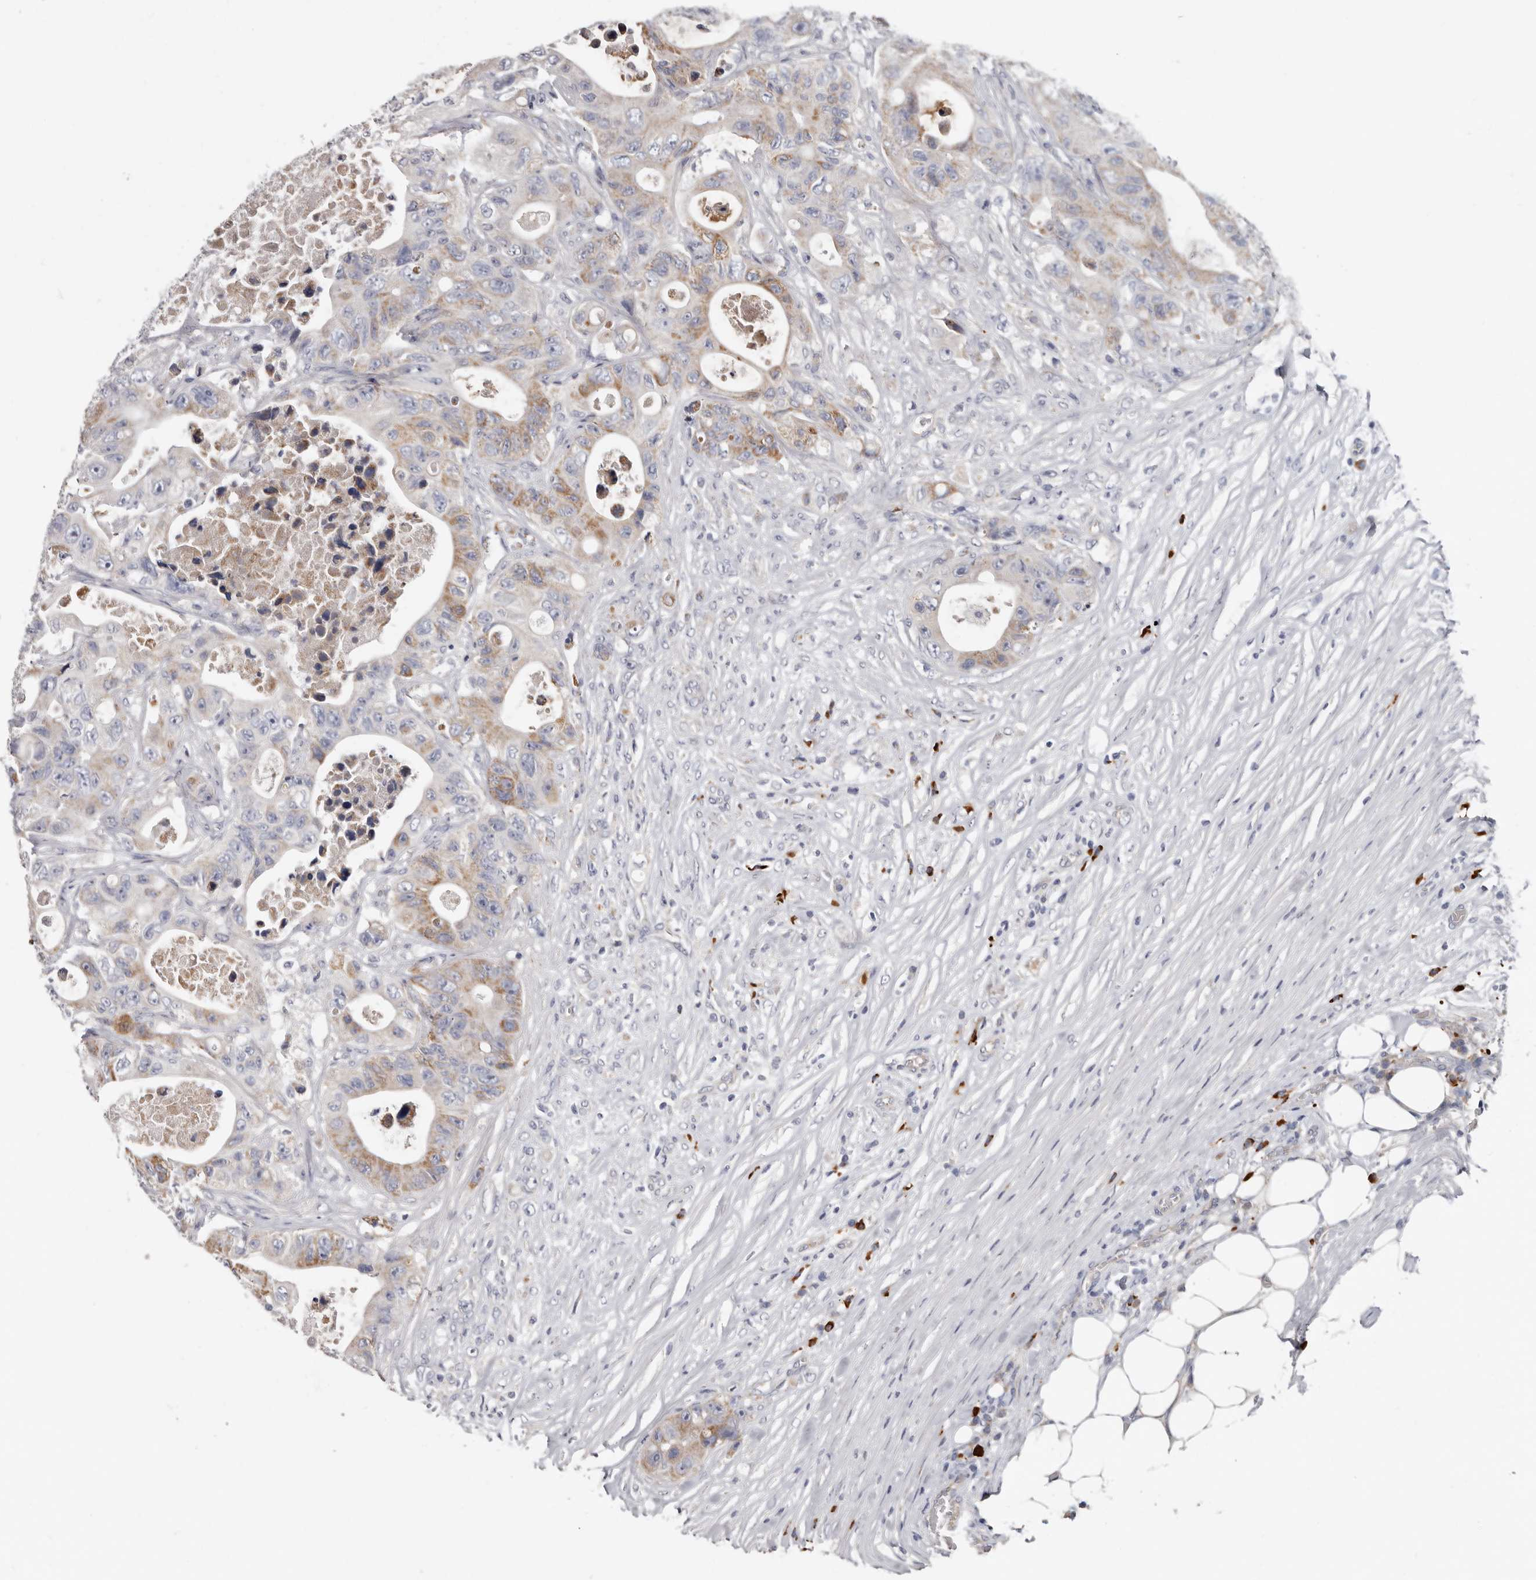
{"staining": {"intensity": "moderate", "quantity": "<25%", "location": "cytoplasmic/membranous"}, "tissue": "colorectal cancer", "cell_type": "Tumor cells", "image_type": "cancer", "snomed": [{"axis": "morphology", "description": "Adenocarcinoma, NOS"}, {"axis": "topography", "description": "Colon"}], "caption": "The histopathology image exhibits immunohistochemical staining of colorectal cancer. There is moderate cytoplasmic/membranous expression is seen in about <25% of tumor cells.", "gene": "SPTA1", "patient": {"sex": "female", "age": 46}}